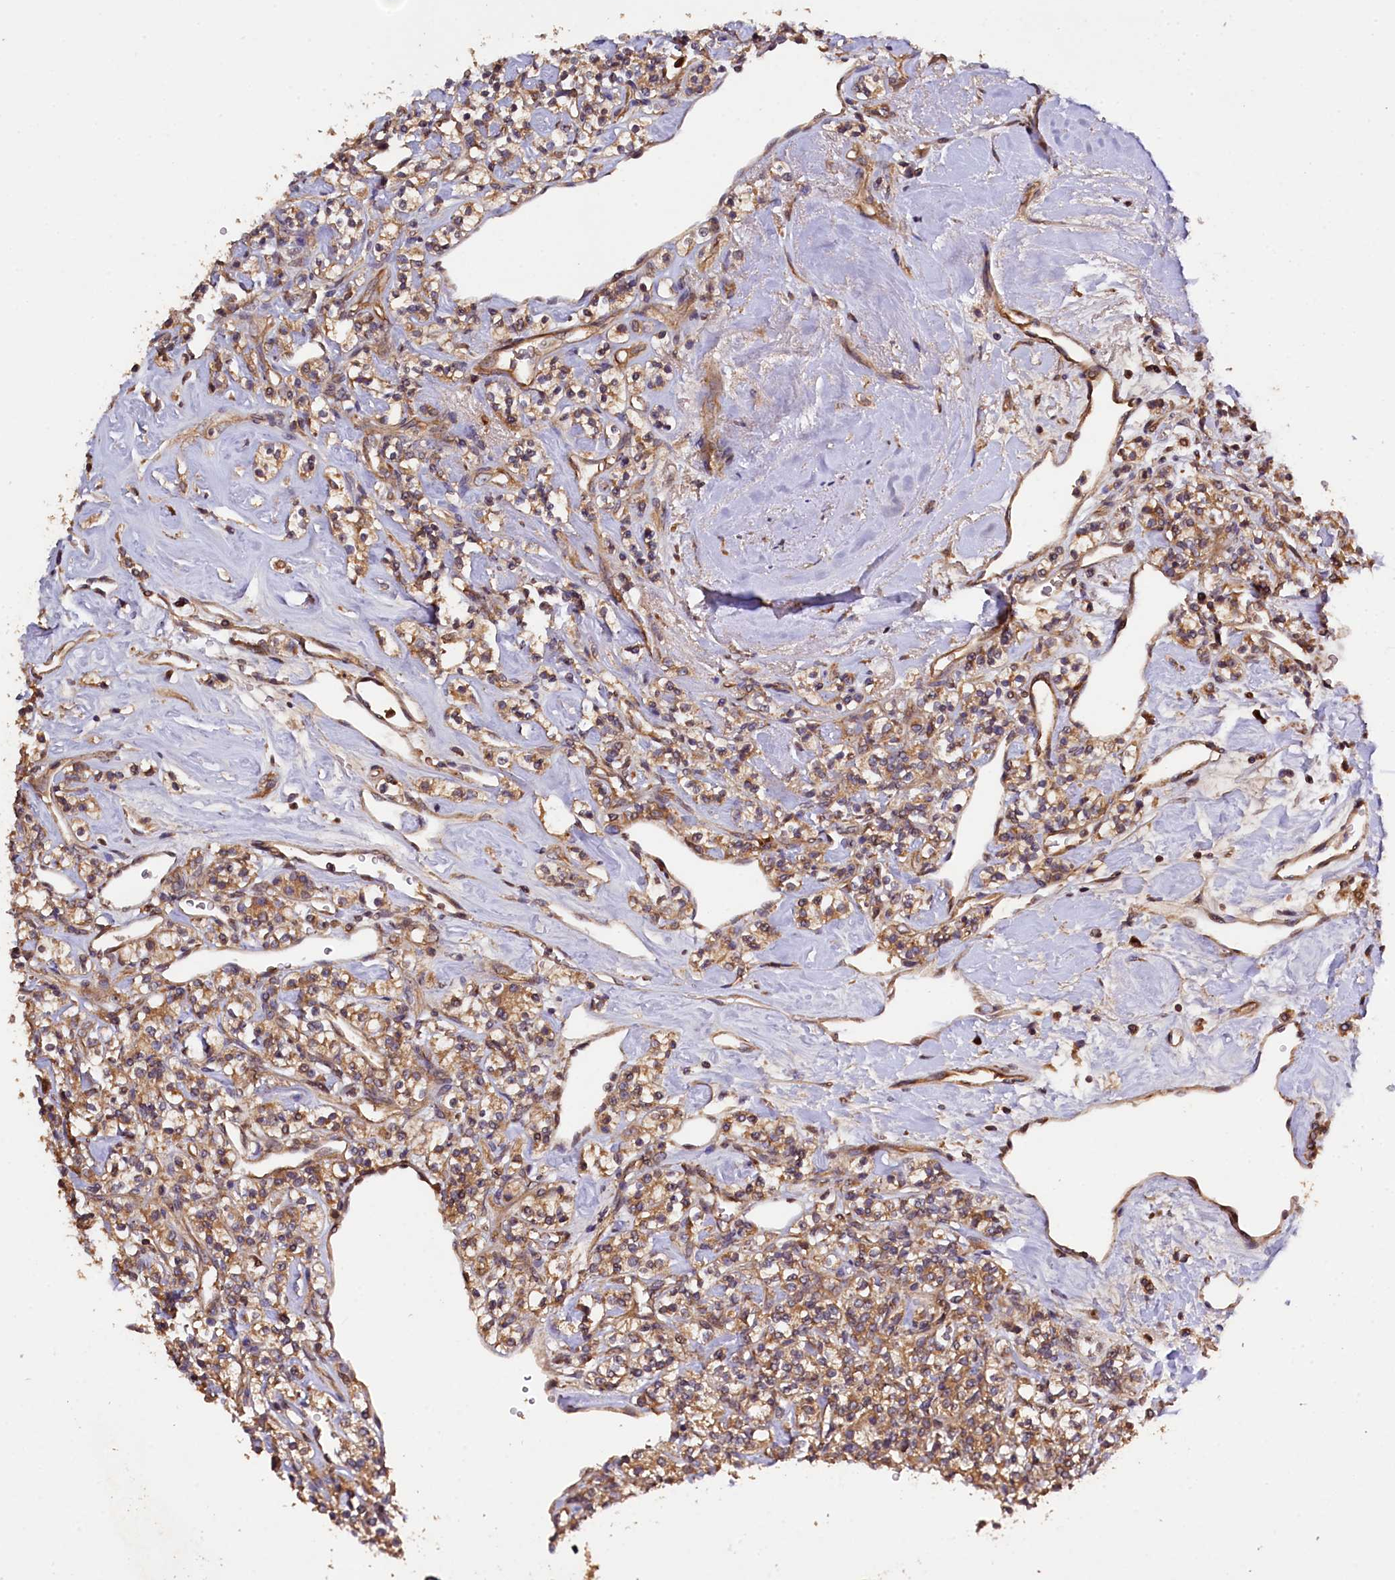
{"staining": {"intensity": "moderate", "quantity": ">75%", "location": "cytoplasmic/membranous"}, "tissue": "renal cancer", "cell_type": "Tumor cells", "image_type": "cancer", "snomed": [{"axis": "morphology", "description": "Adenocarcinoma, NOS"}, {"axis": "topography", "description": "Kidney"}], "caption": "Human renal adenocarcinoma stained for a protein (brown) shows moderate cytoplasmic/membranous positive expression in approximately >75% of tumor cells.", "gene": "KLC2", "patient": {"sex": "male", "age": 77}}